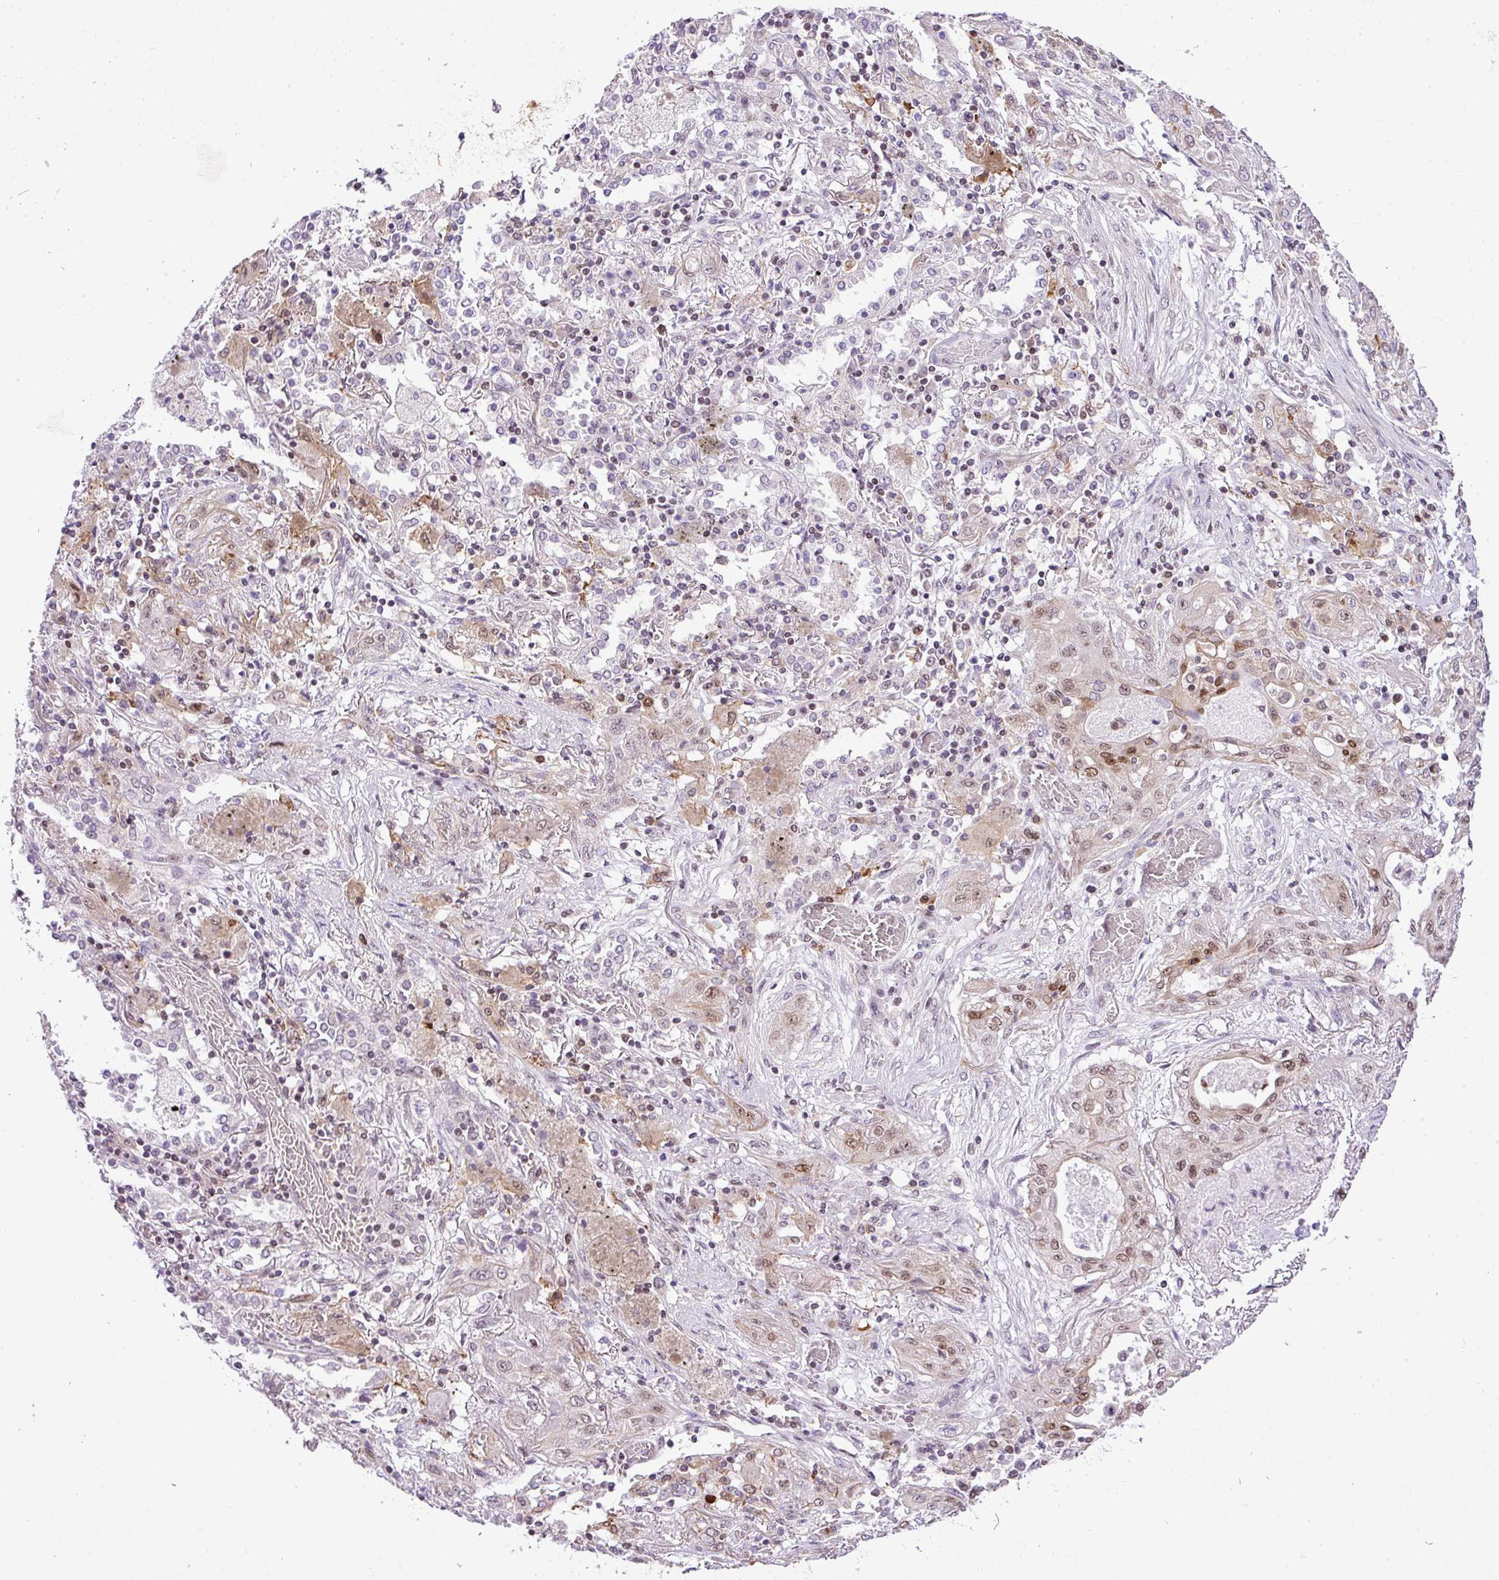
{"staining": {"intensity": "weak", "quantity": "25%-75%", "location": "nuclear"}, "tissue": "lung cancer", "cell_type": "Tumor cells", "image_type": "cancer", "snomed": [{"axis": "morphology", "description": "Squamous cell carcinoma, NOS"}, {"axis": "topography", "description": "Lung"}], "caption": "Immunohistochemical staining of human lung cancer exhibits low levels of weak nuclear expression in about 25%-75% of tumor cells.", "gene": "CCDC137", "patient": {"sex": "female", "age": 47}}